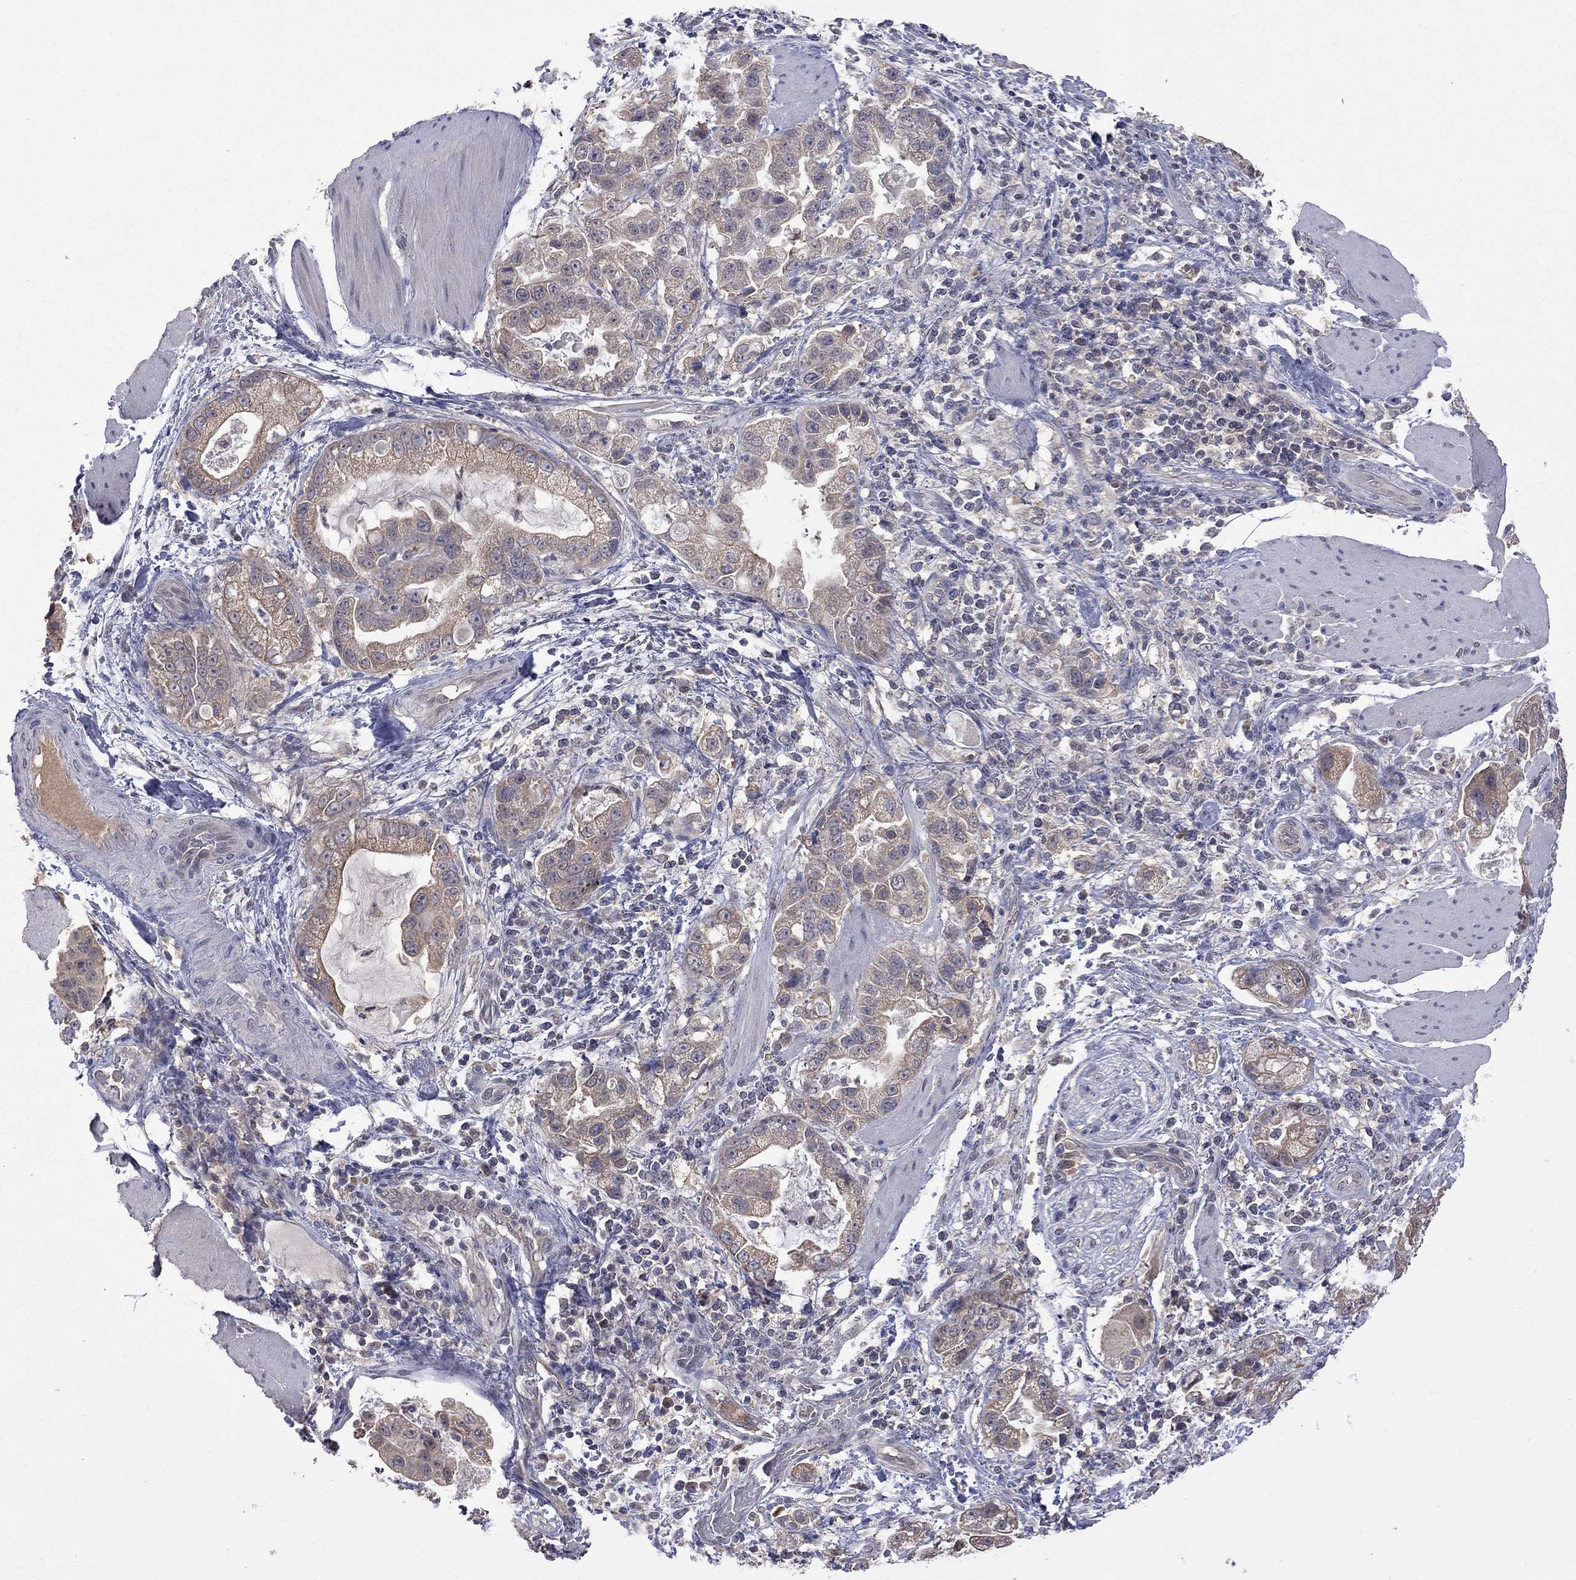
{"staining": {"intensity": "moderate", "quantity": "25%-75%", "location": "cytoplasmic/membranous"}, "tissue": "stomach cancer", "cell_type": "Tumor cells", "image_type": "cancer", "snomed": [{"axis": "morphology", "description": "Adenocarcinoma, NOS"}, {"axis": "topography", "description": "Stomach"}], "caption": "Protein staining of stomach cancer tissue reveals moderate cytoplasmic/membranous expression in approximately 25%-75% of tumor cells.", "gene": "HTR6", "patient": {"sex": "male", "age": 59}}